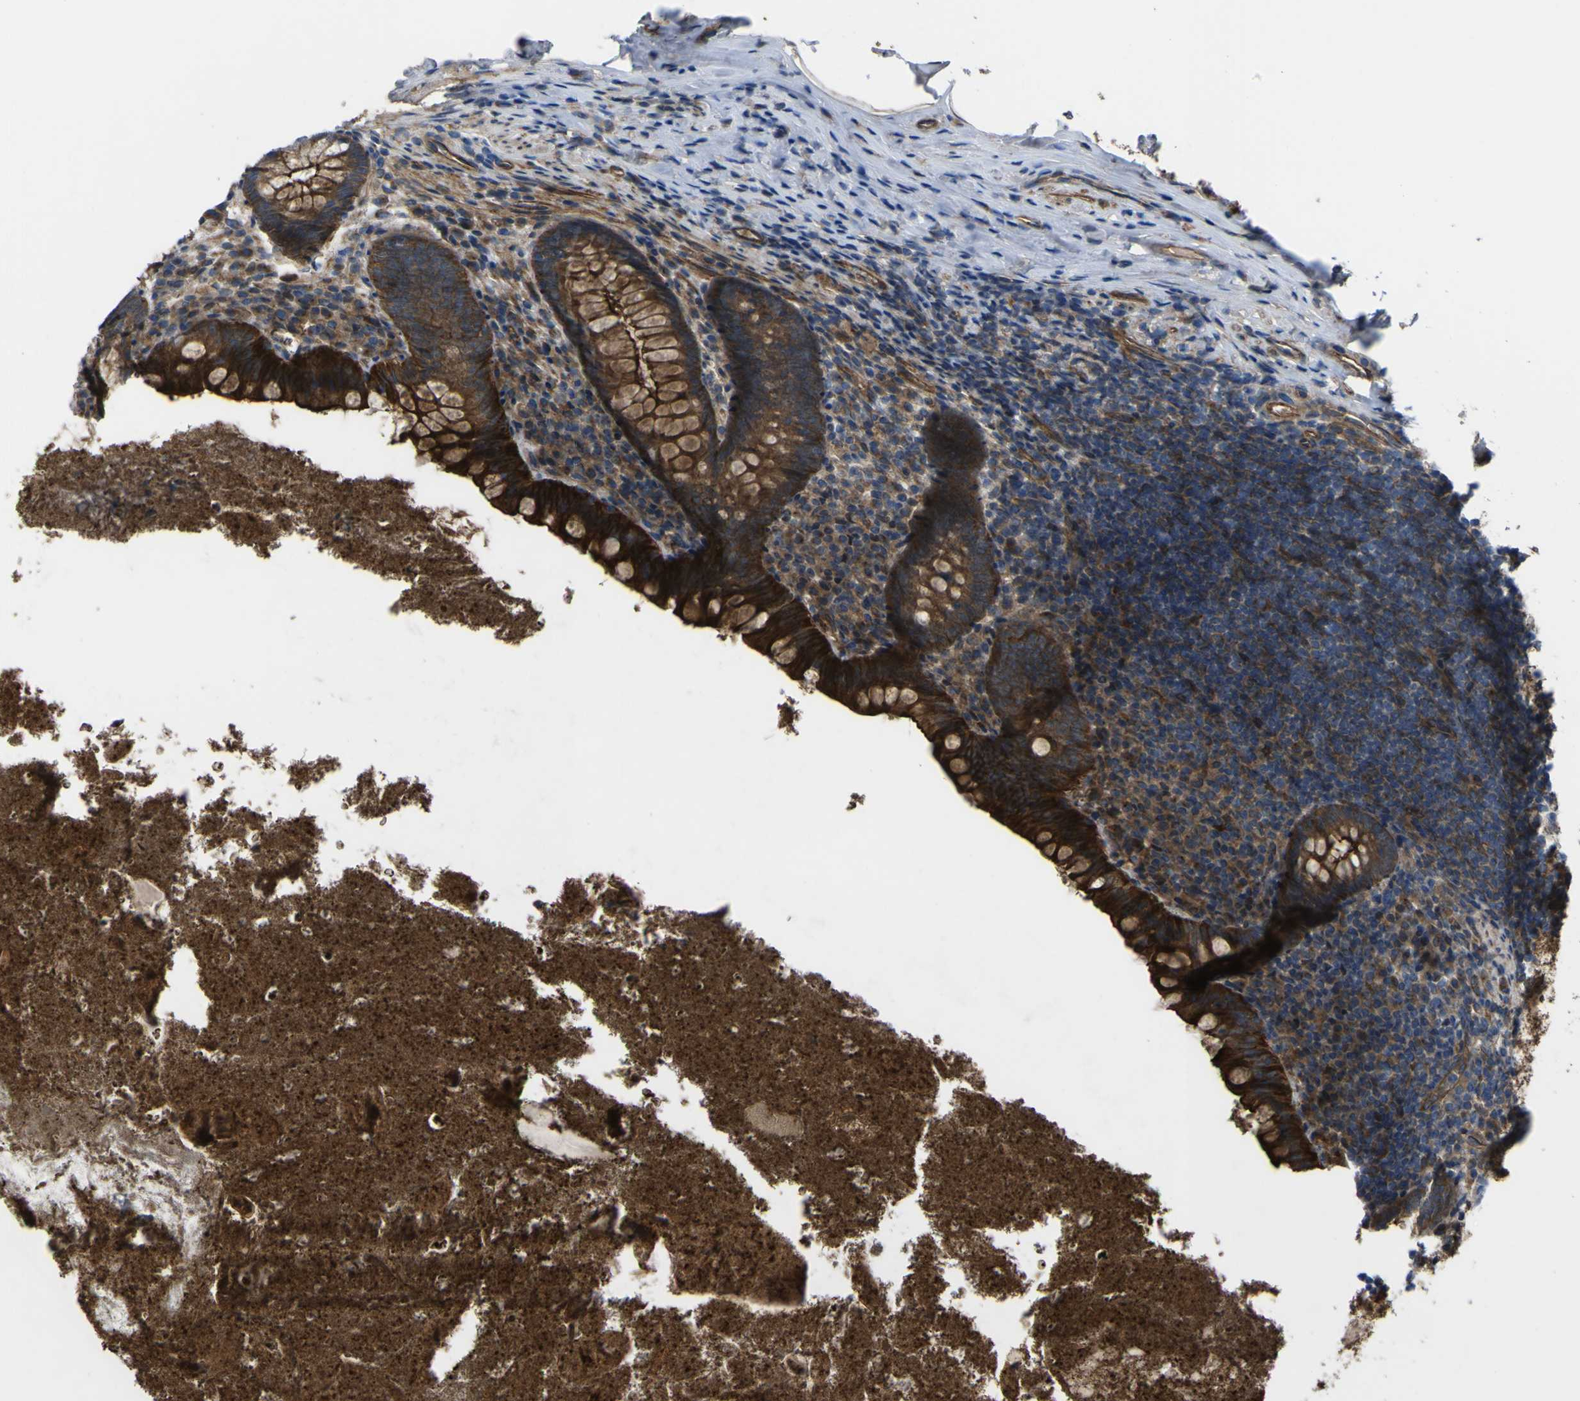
{"staining": {"intensity": "strong", "quantity": ">75%", "location": "cytoplasmic/membranous"}, "tissue": "appendix", "cell_type": "Glandular cells", "image_type": "normal", "snomed": [{"axis": "morphology", "description": "Normal tissue, NOS"}, {"axis": "topography", "description": "Appendix"}], "caption": "Strong cytoplasmic/membranous protein staining is present in approximately >75% of glandular cells in appendix. (brown staining indicates protein expression, while blue staining denotes nuclei).", "gene": "FBXO30", "patient": {"sex": "male", "age": 52}}